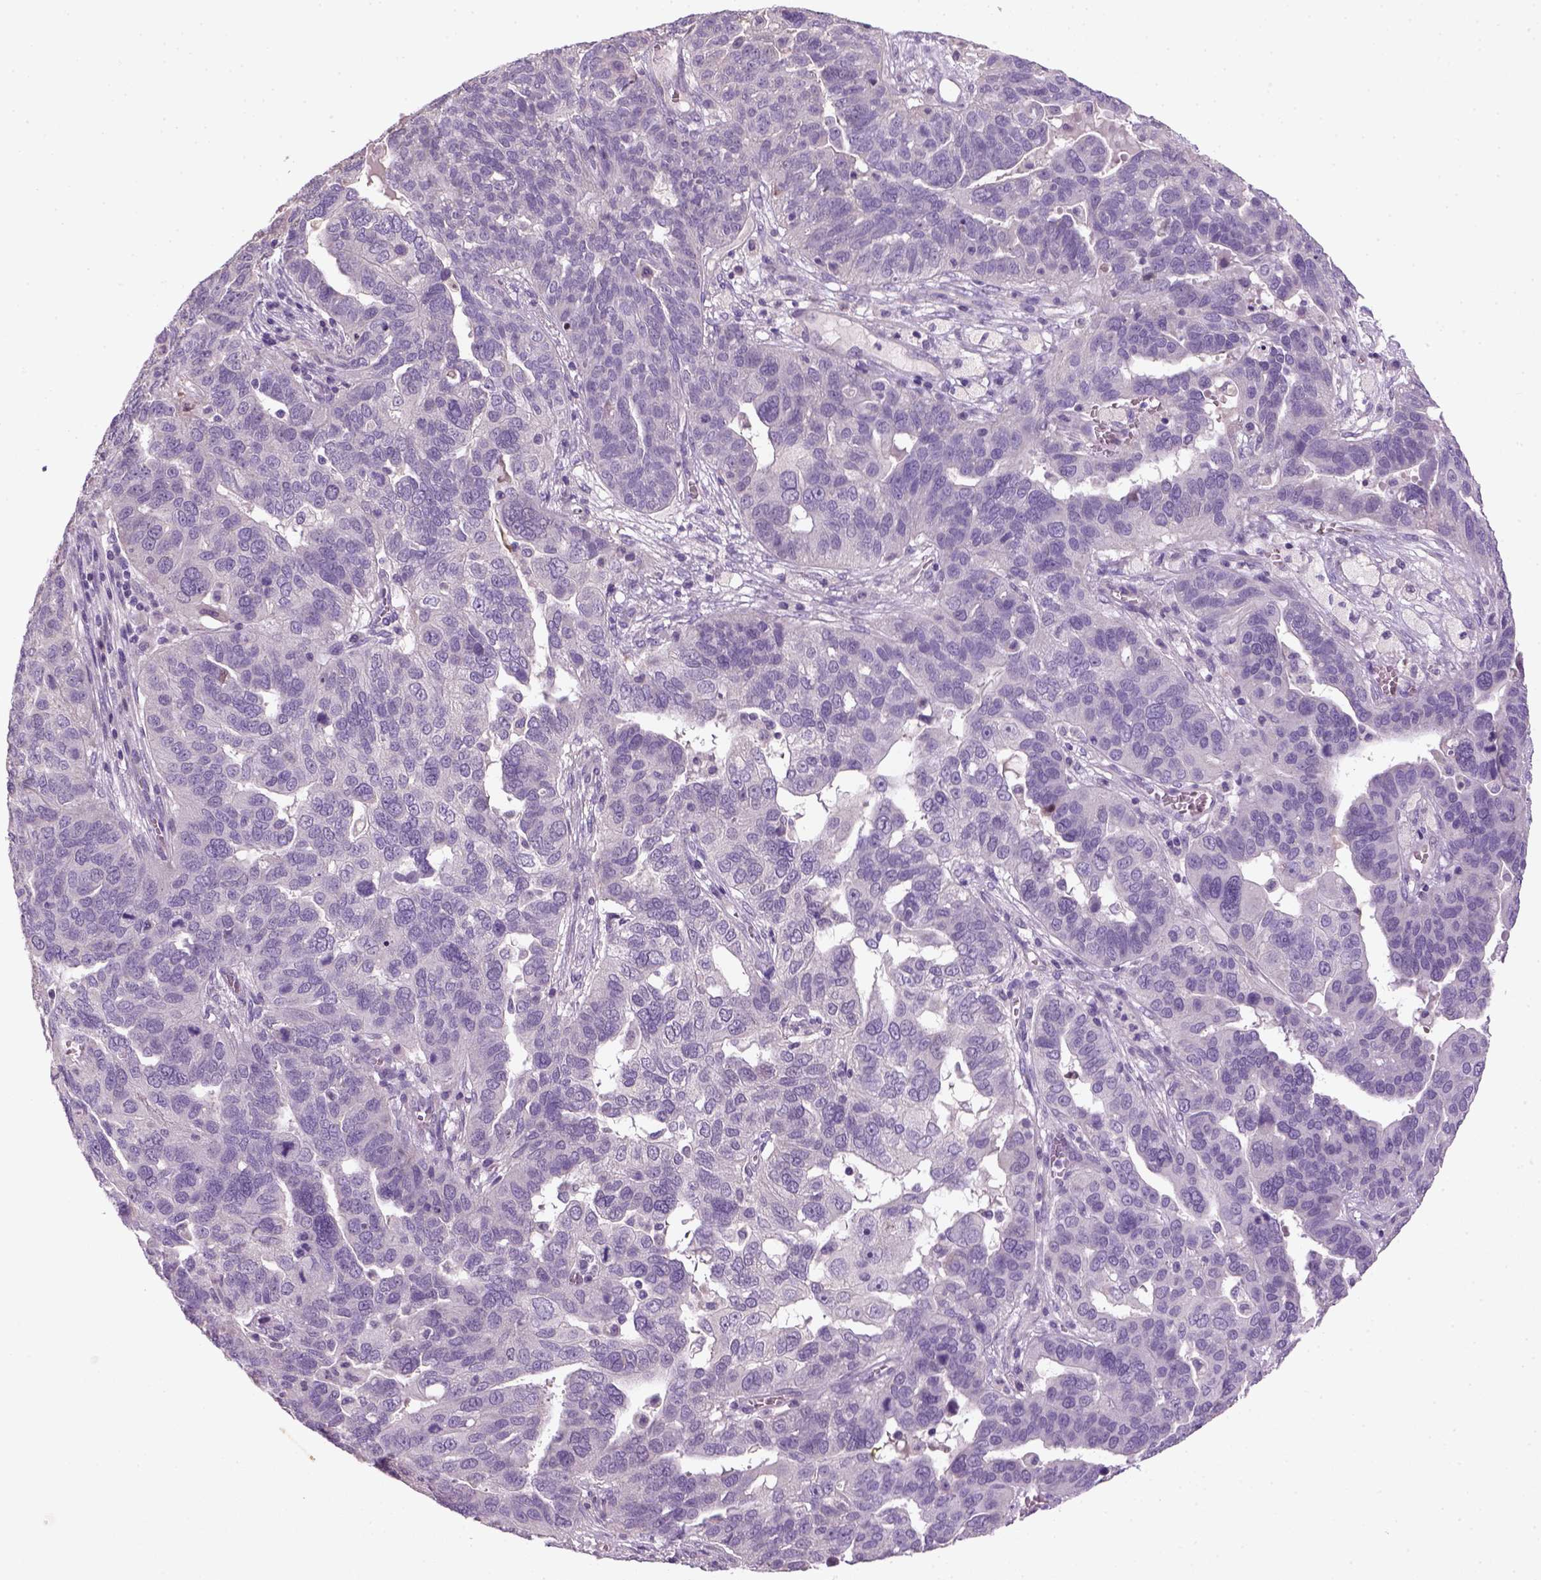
{"staining": {"intensity": "negative", "quantity": "none", "location": "none"}, "tissue": "ovarian cancer", "cell_type": "Tumor cells", "image_type": "cancer", "snomed": [{"axis": "morphology", "description": "Carcinoma, endometroid"}, {"axis": "topography", "description": "Soft tissue"}, {"axis": "topography", "description": "Ovary"}], "caption": "The immunohistochemistry (IHC) histopathology image has no significant staining in tumor cells of endometroid carcinoma (ovarian) tissue. Brightfield microscopy of IHC stained with DAB (3,3'-diaminobenzidine) (brown) and hematoxylin (blue), captured at high magnification.", "gene": "NUDT6", "patient": {"sex": "female", "age": 52}}